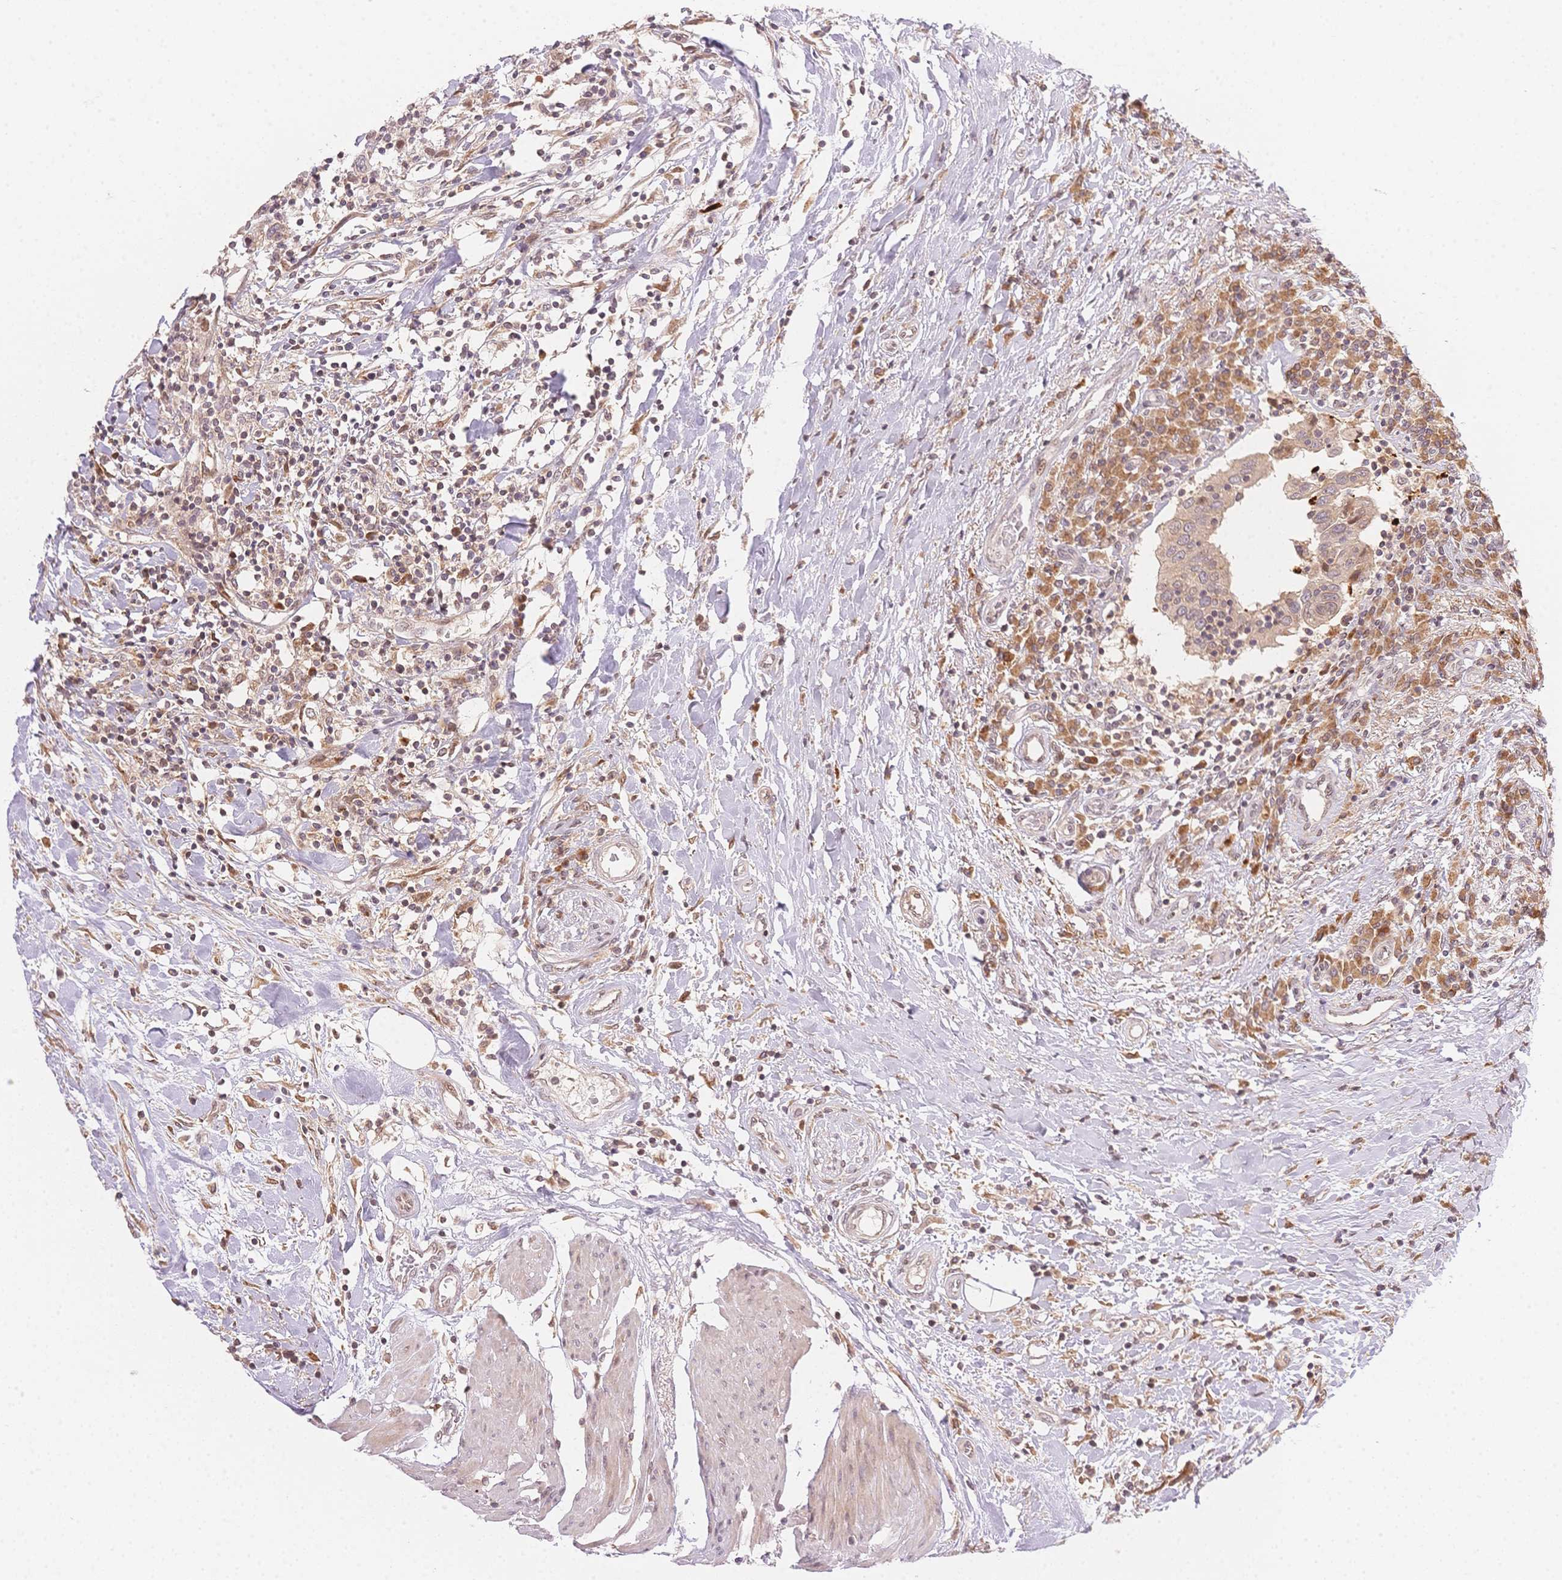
{"staining": {"intensity": "negative", "quantity": "none", "location": "none"}, "tissue": "urothelial cancer", "cell_type": "Tumor cells", "image_type": "cancer", "snomed": [{"axis": "morphology", "description": "Urothelial carcinoma, High grade"}, {"axis": "topography", "description": "Urinary bladder"}], "caption": "IHC of urothelial cancer displays no expression in tumor cells. (IHC, brightfield microscopy, high magnification).", "gene": "STK39", "patient": {"sex": "male", "age": 61}}